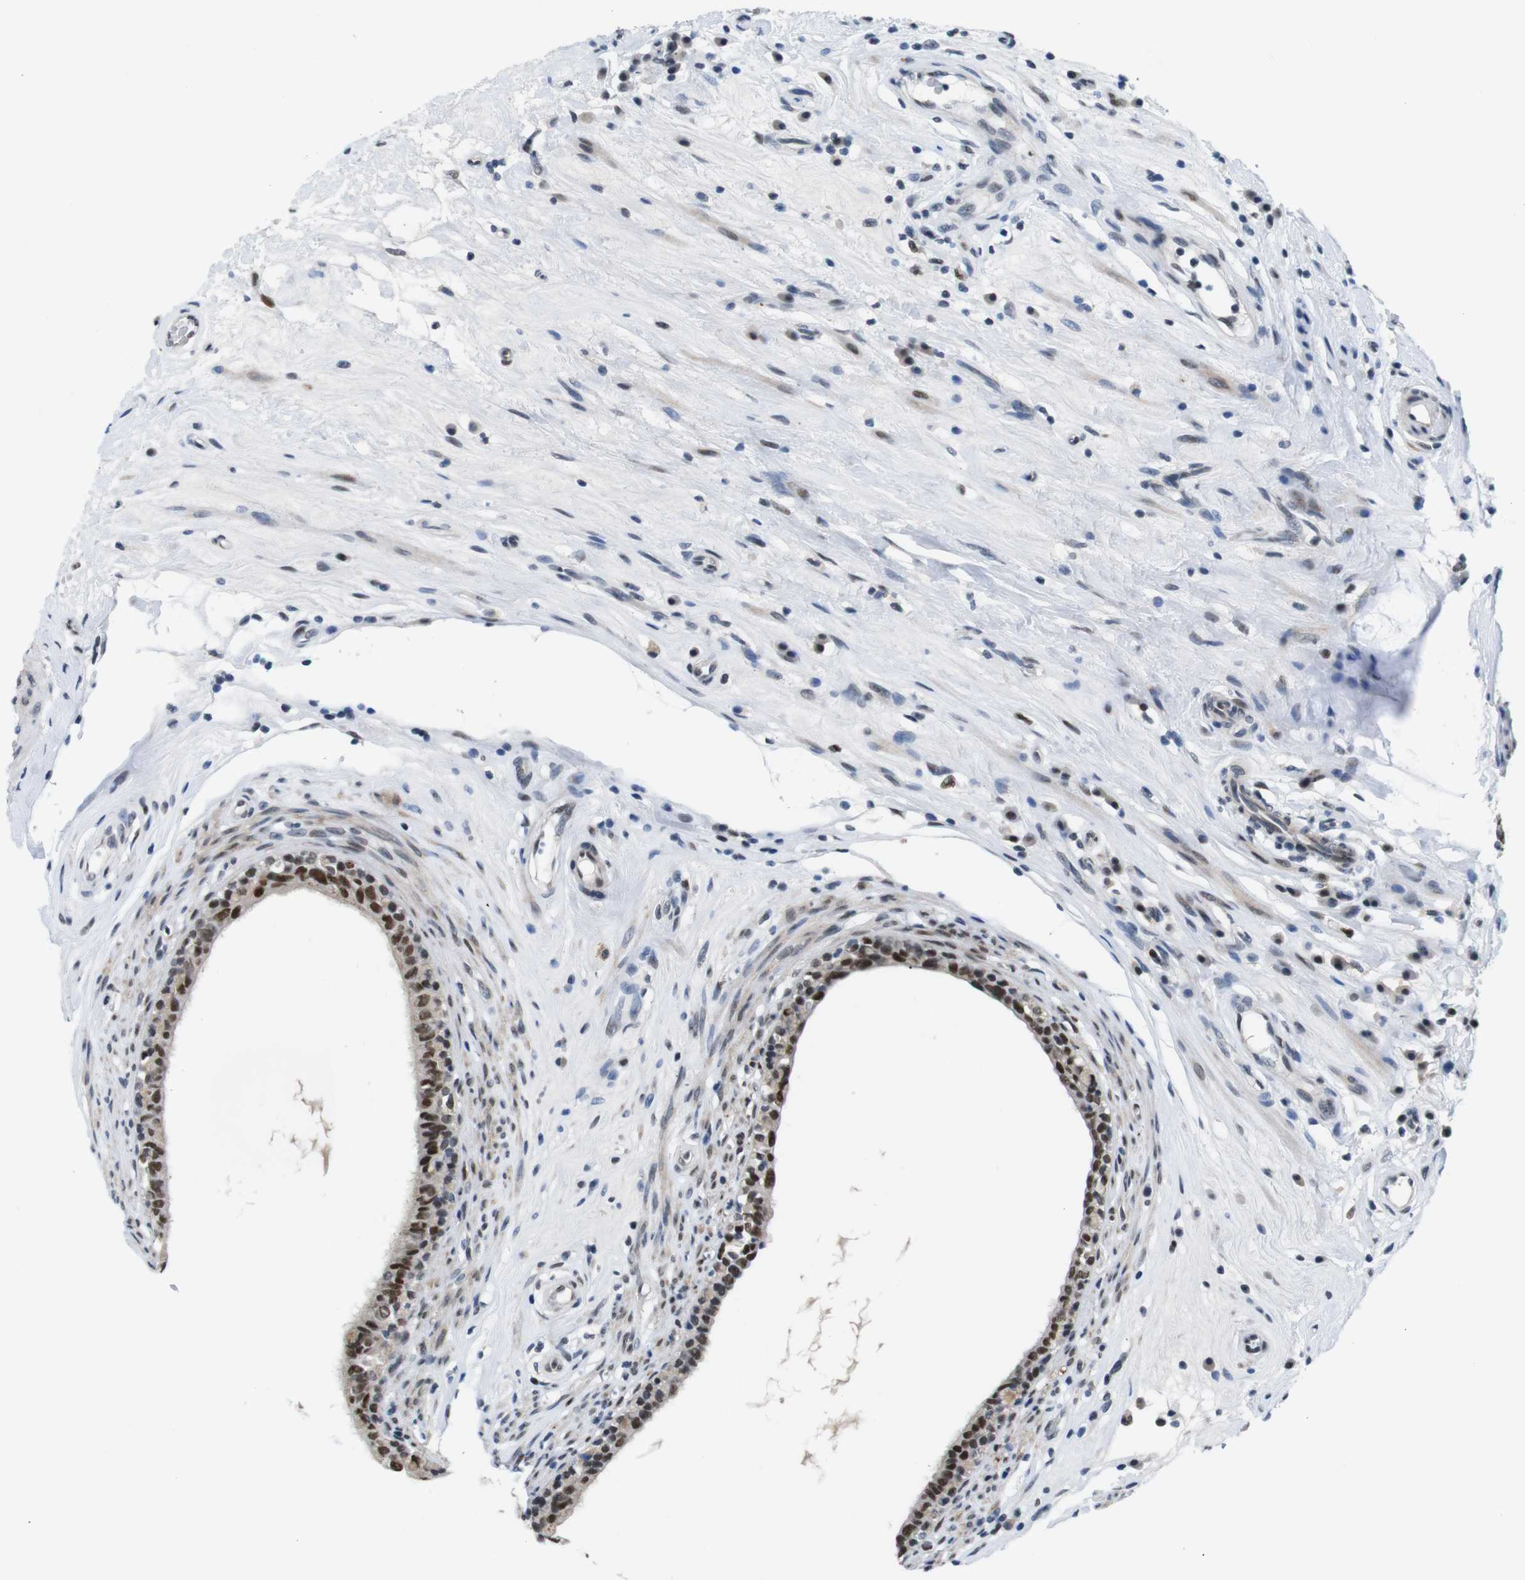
{"staining": {"intensity": "strong", "quantity": ">75%", "location": "nuclear"}, "tissue": "epididymis", "cell_type": "Glandular cells", "image_type": "normal", "snomed": [{"axis": "morphology", "description": "Normal tissue, NOS"}, {"axis": "morphology", "description": "Inflammation, NOS"}, {"axis": "topography", "description": "Epididymis"}], "caption": "Protein staining reveals strong nuclear positivity in approximately >75% of glandular cells in benign epididymis. (DAB = brown stain, brightfield microscopy at high magnification).", "gene": "PSME3", "patient": {"sex": "male", "age": 84}}